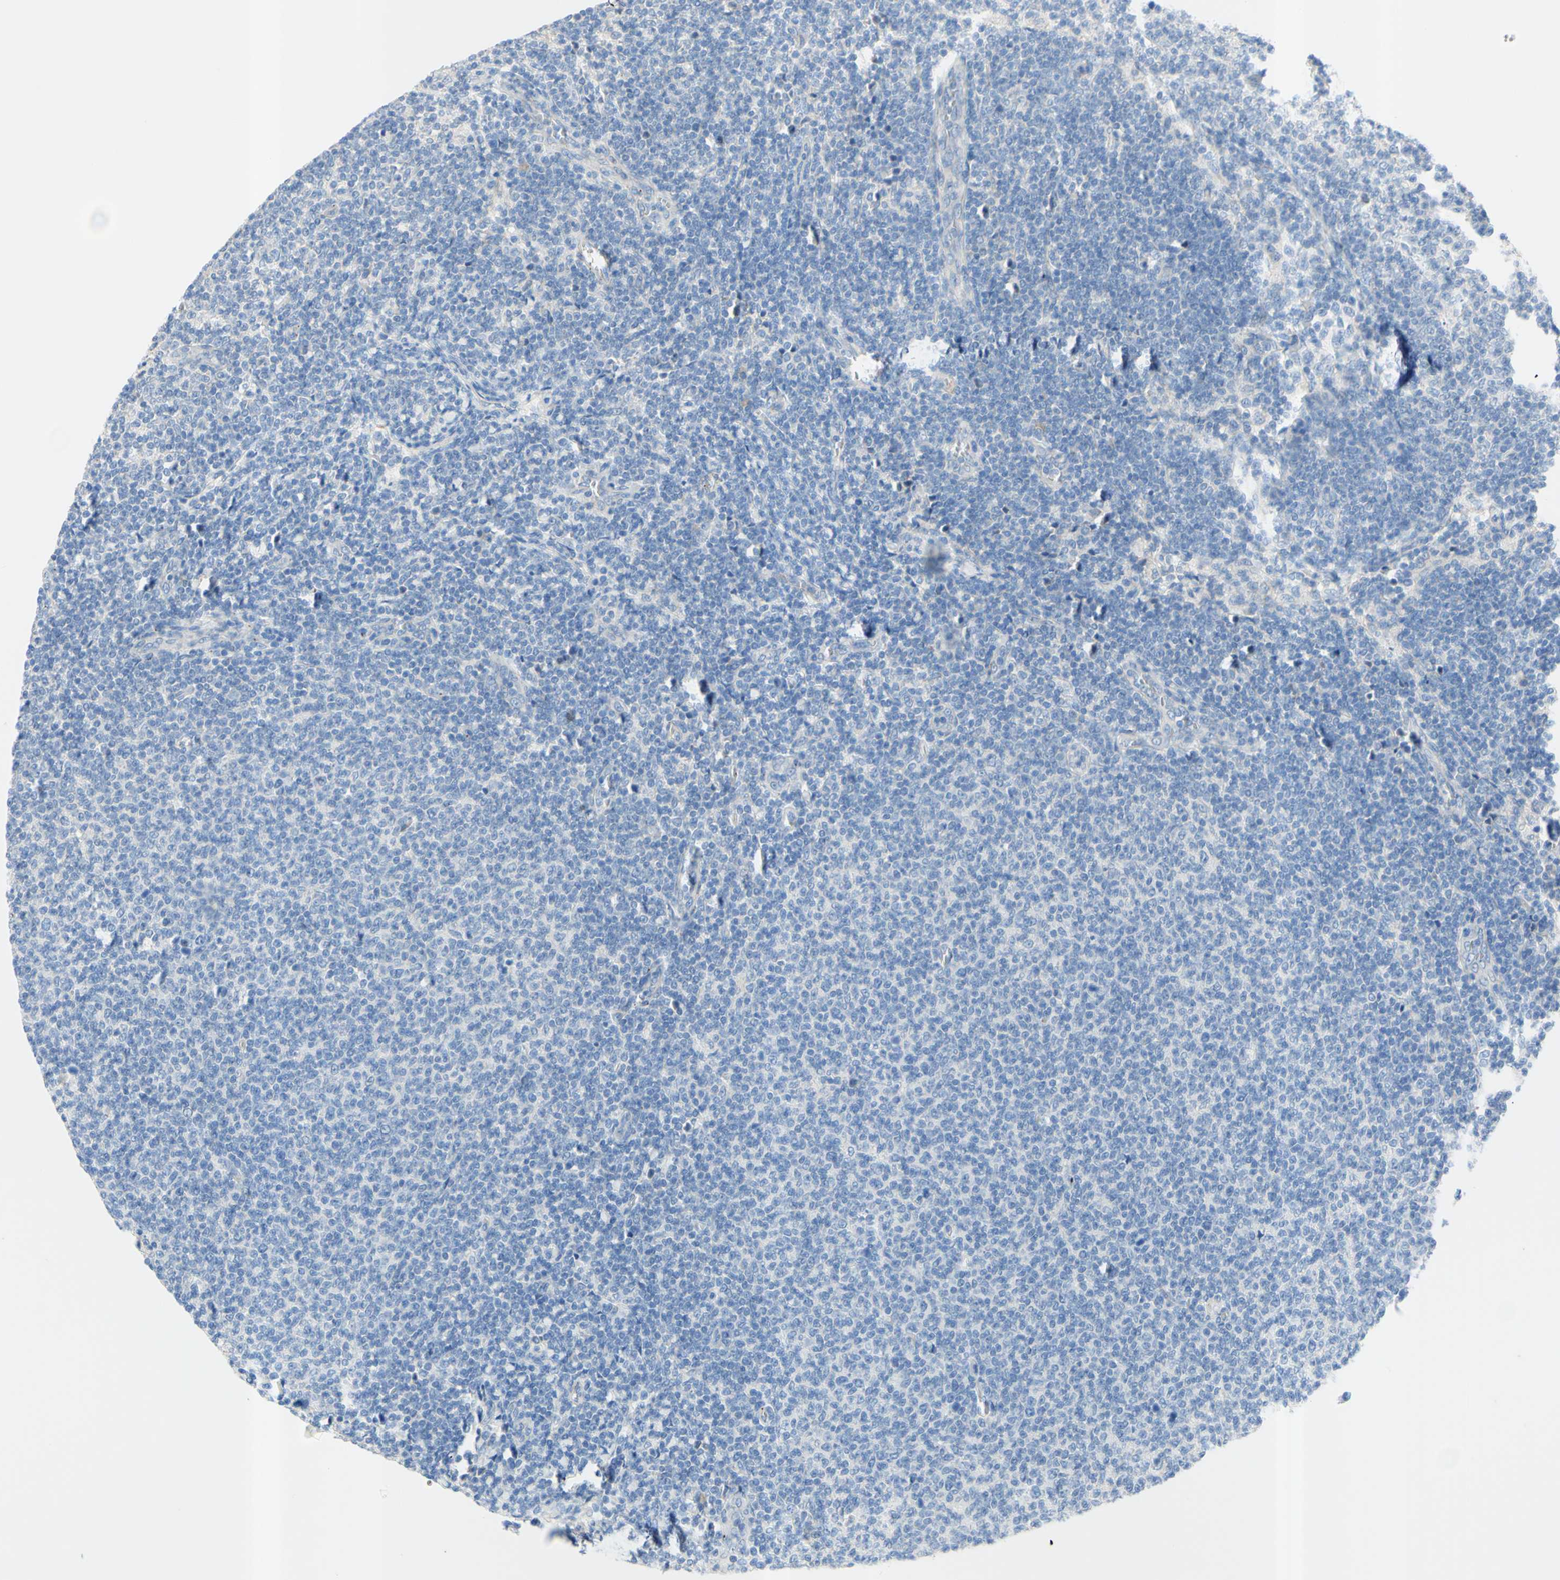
{"staining": {"intensity": "negative", "quantity": "none", "location": "none"}, "tissue": "lymphoma", "cell_type": "Tumor cells", "image_type": "cancer", "snomed": [{"axis": "morphology", "description": "Malignant lymphoma, non-Hodgkin's type, Low grade"}, {"axis": "topography", "description": "Lymph node"}], "caption": "The micrograph demonstrates no significant positivity in tumor cells of low-grade malignant lymphoma, non-Hodgkin's type. Brightfield microscopy of immunohistochemistry (IHC) stained with DAB (3,3'-diaminobenzidine) (brown) and hematoxylin (blue), captured at high magnification.", "gene": "TMIGD2", "patient": {"sex": "male", "age": 66}}